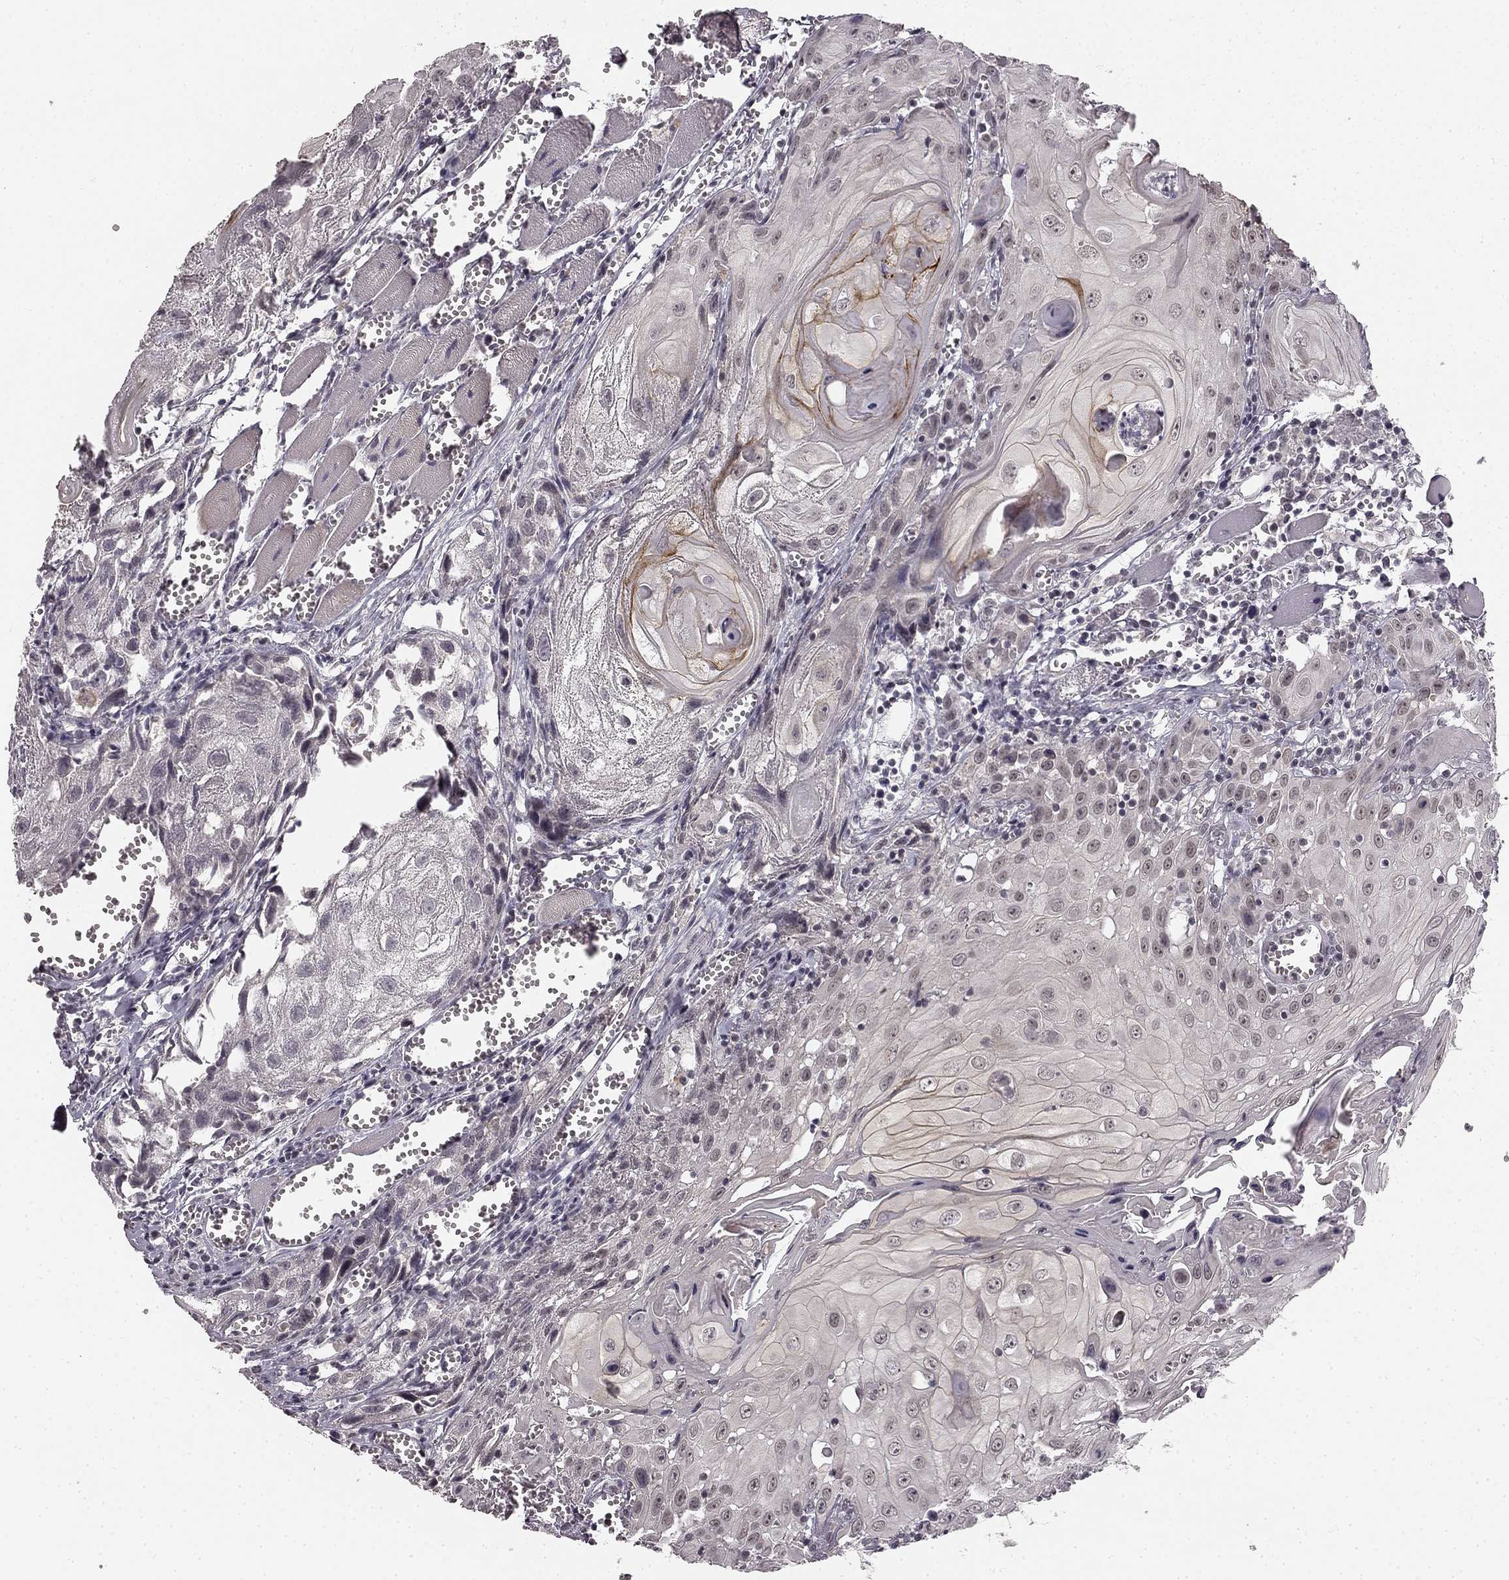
{"staining": {"intensity": "weak", "quantity": "25%-75%", "location": "cytoplasmic/membranous,nuclear"}, "tissue": "head and neck cancer", "cell_type": "Tumor cells", "image_type": "cancer", "snomed": [{"axis": "morphology", "description": "Squamous cell carcinoma, NOS"}, {"axis": "topography", "description": "Head-Neck"}], "caption": "Immunohistochemistry (IHC) micrograph of neoplastic tissue: human head and neck cancer (squamous cell carcinoma) stained using immunohistochemistry (IHC) displays low levels of weak protein expression localized specifically in the cytoplasmic/membranous and nuclear of tumor cells, appearing as a cytoplasmic/membranous and nuclear brown color.", "gene": "HCN4", "patient": {"sex": "female", "age": 80}}